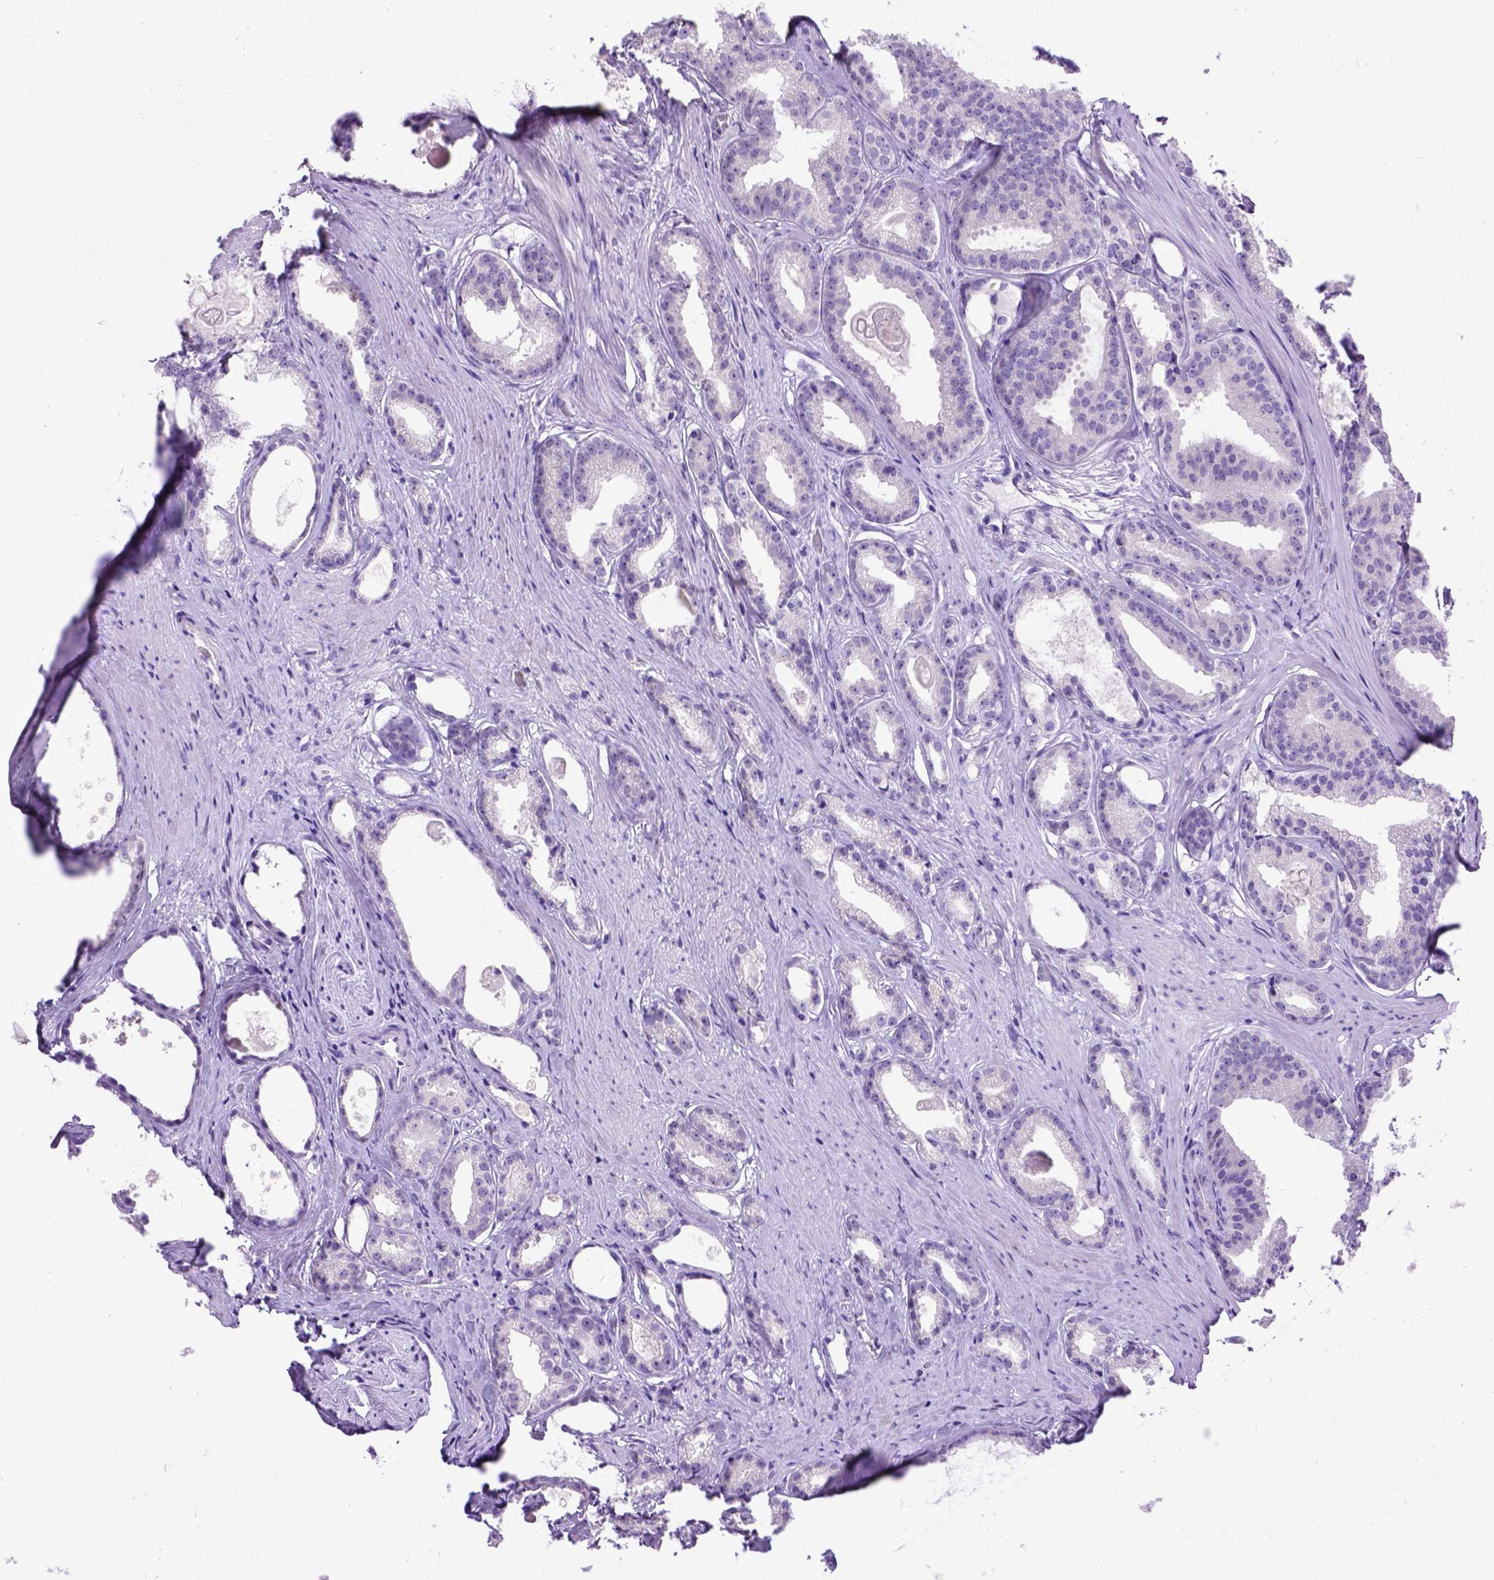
{"staining": {"intensity": "weak", "quantity": "<25%", "location": "cytoplasmic/membranous"}, "tissue": "prostate cancer", "cell_type": "Tumor cells", "image_type": "cancer", "snomed": [{"axis": "morphology", "description": "Adenocarcinoma, Low grade"}, {"axis": "topography", "description": "Prostate"}], "caption": "Protein analysis of prostate cancer reveals no significant expression in tumor cells.", "gene": "NEUROD4", "patient": {"sex": "male", "age": 65}}